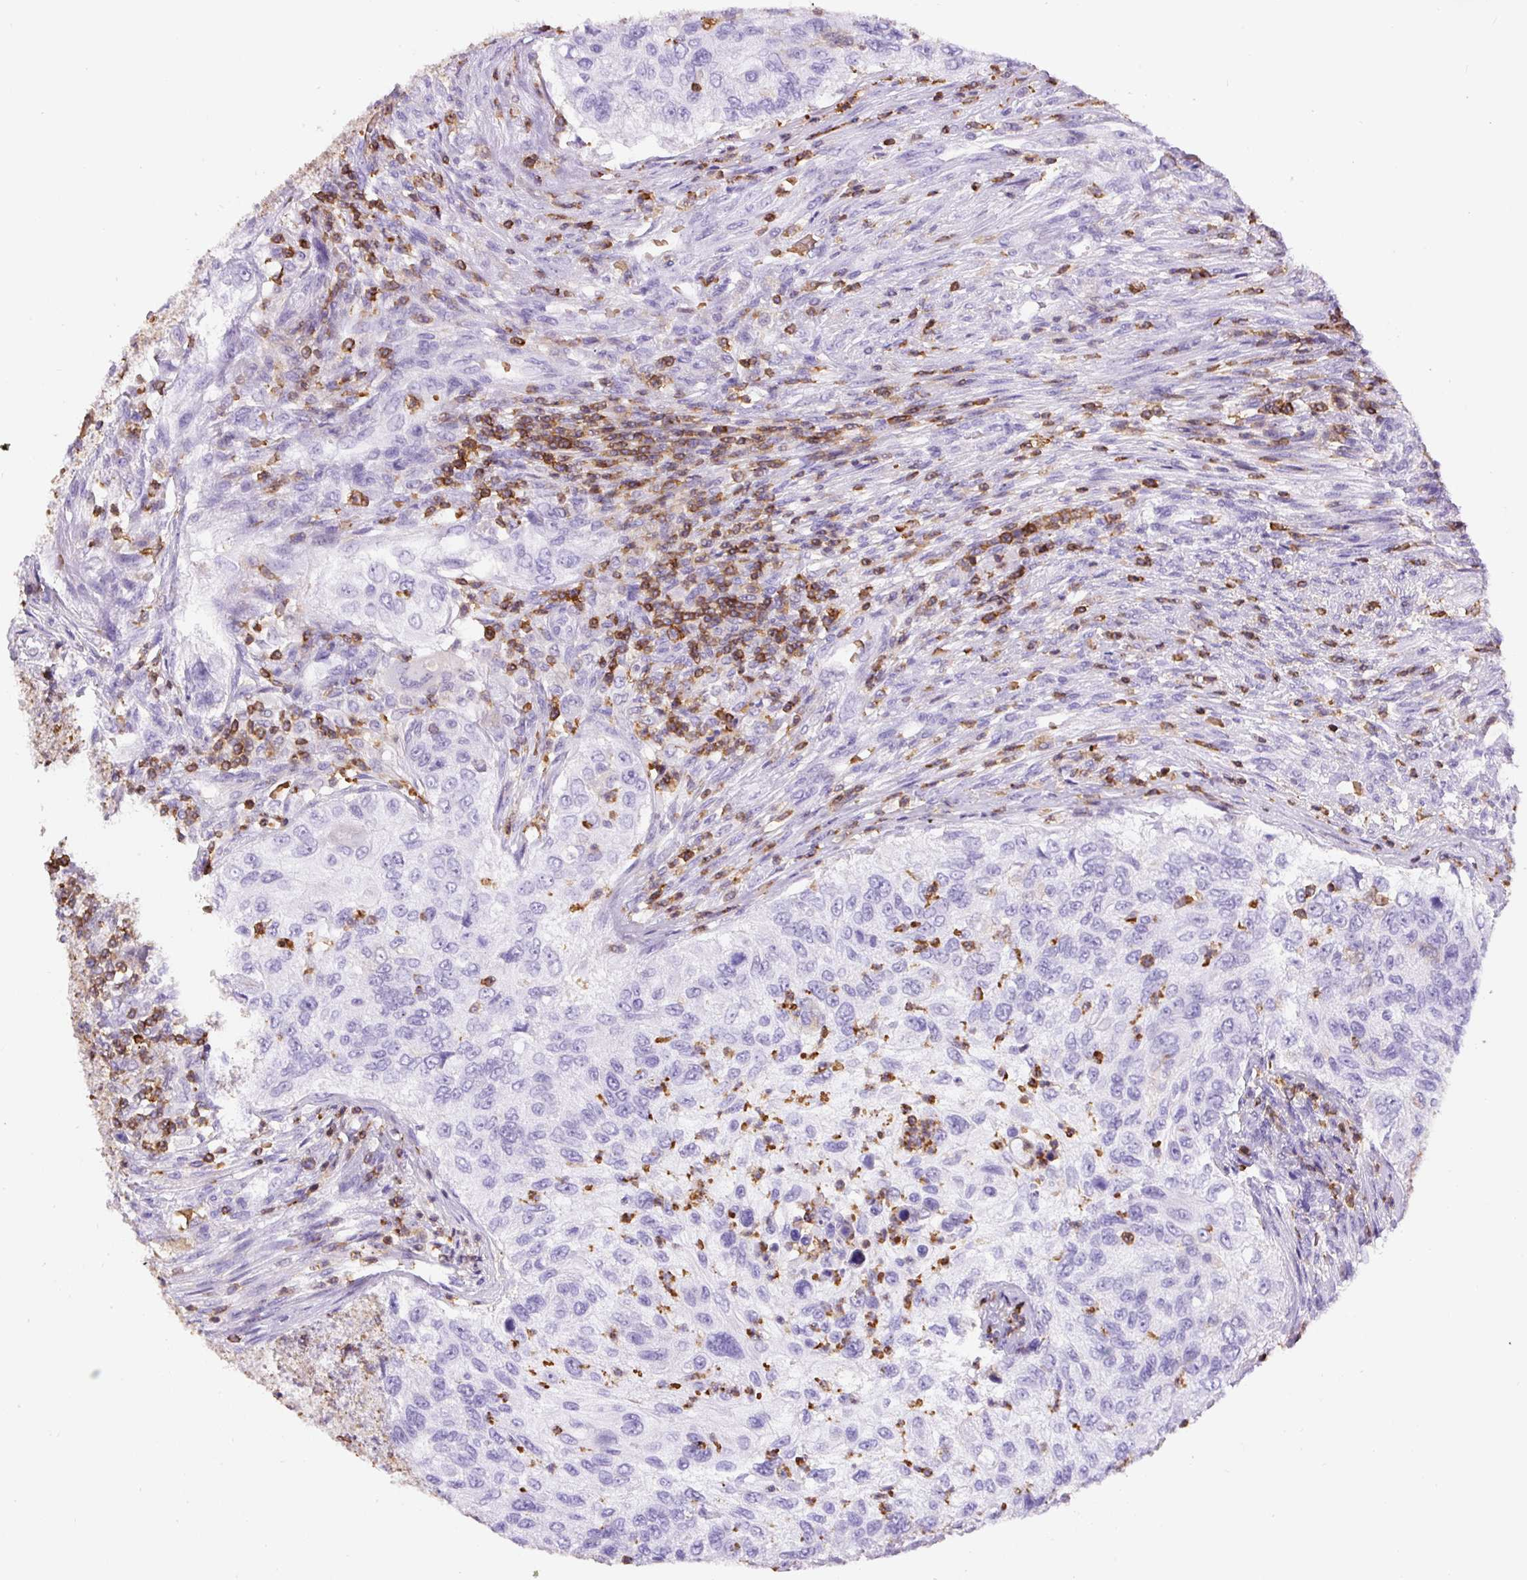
{"staining": {"intensity": "negative", "quantity": "none", "location": "none"}, "tissue": "urothelial cancer", "cell_type": "Tumor cells", "image_type": "cancer", "snomed": [{"axis": "morphology", "description": "Urothelial carcinoma, High grade"}, {"axis": "topography", "description": "Urinary bladder"}], "caption": "There is no significant expression in tumor cells of urothelial carcinoma (high-grade).", "gene": "FAM228B", "patient": {"sex": "female", "age": 60}}